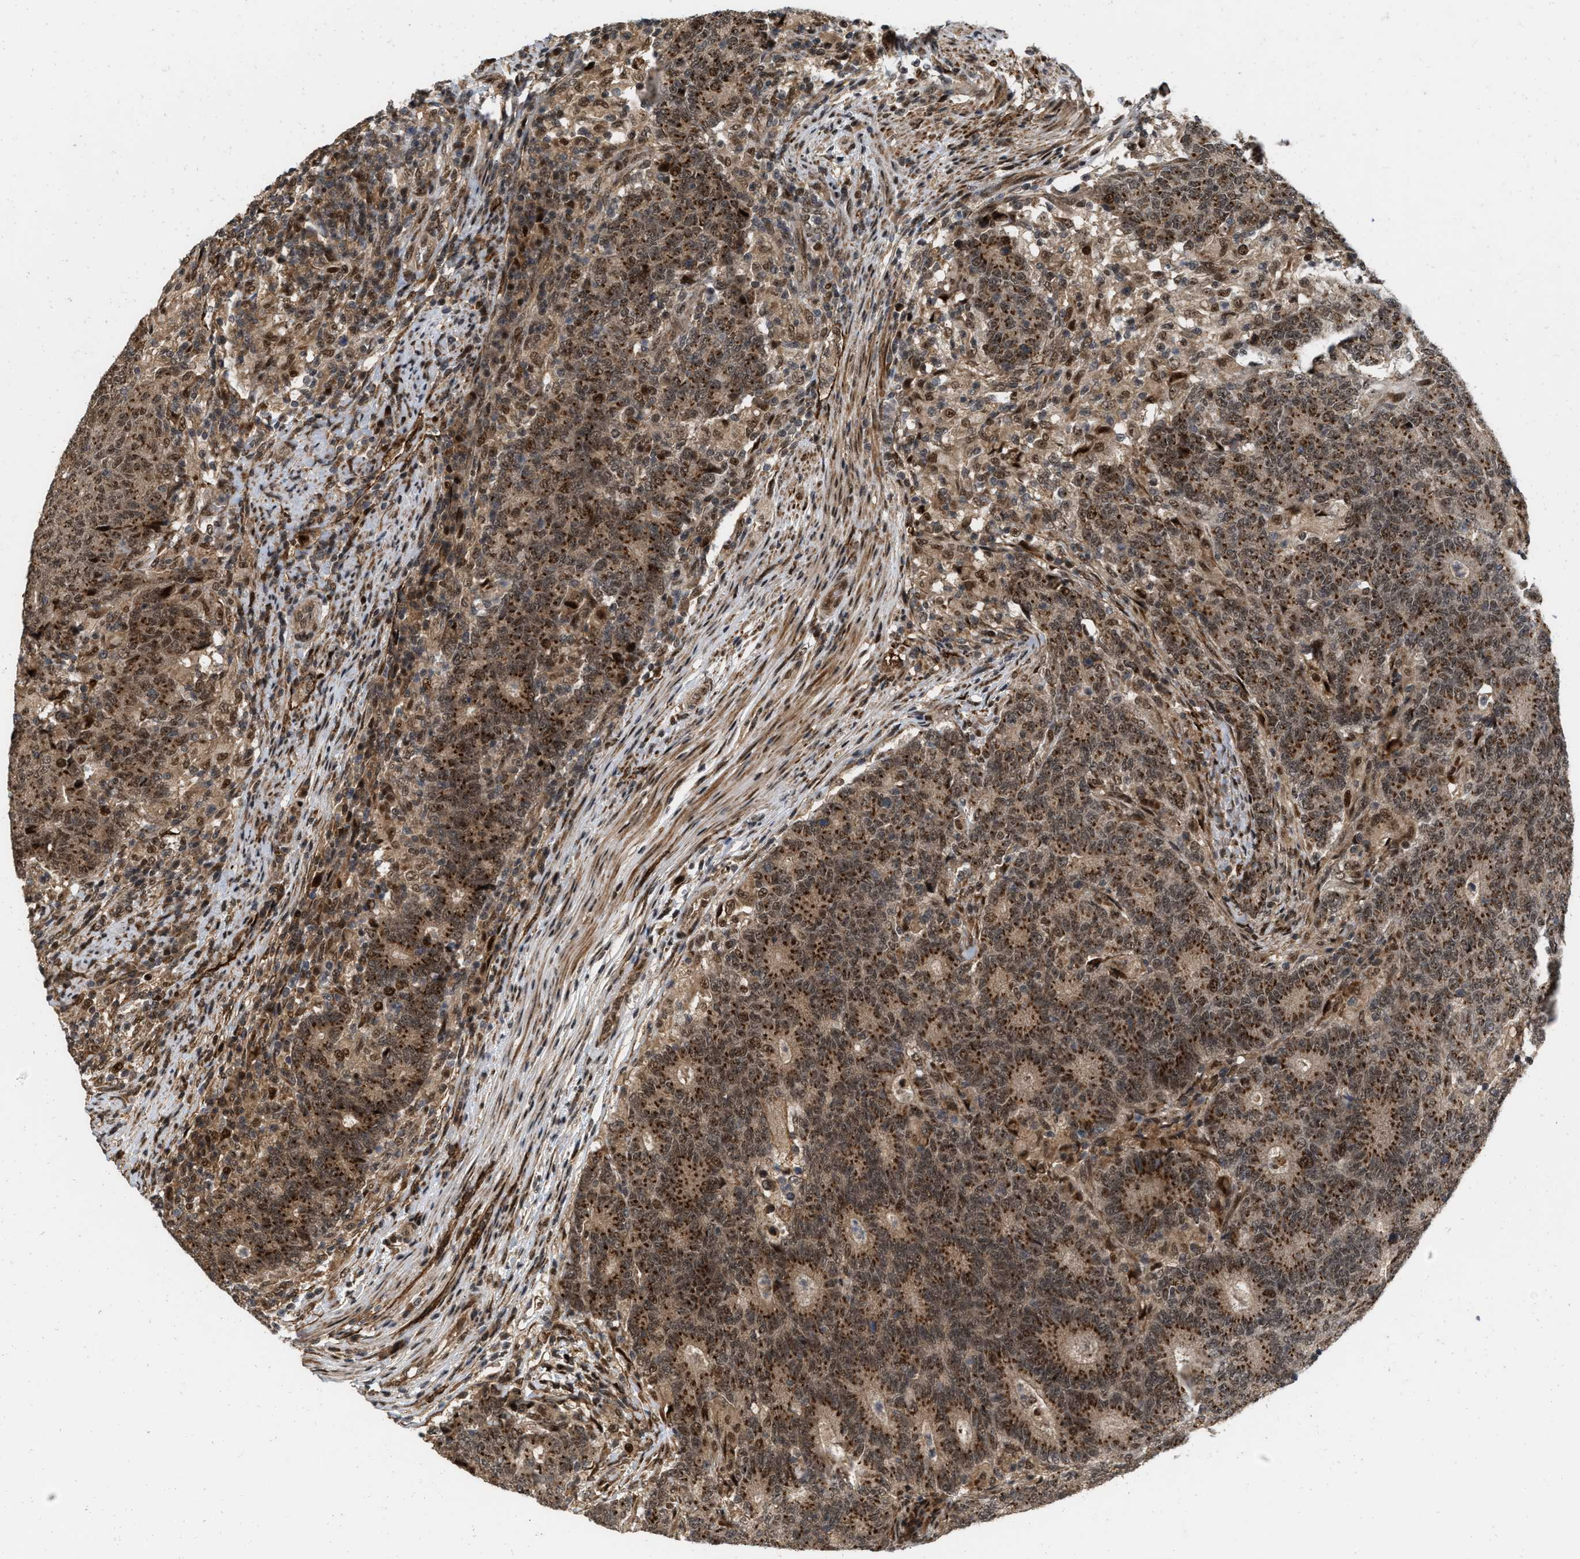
{"staining": {"intensity": "strong", "quantity": ">75%", "location": "cytoplasmic/membranous,nuclear"}, "tissue": "colorectal cancer", "cell_type": "Tumor cells", "image_type": "cancer", "snomed": [{"axis": "morphology", "description": "Normal tissue, NOS"}, {"axis": "morphology", "description": "Adenocarcinoma, NOS"}, {"axis": "topography", "description": "Colon"}], "caption": "Strong cytoplasmic/membranous and nuclear positivity is seen in about >75% of tumor cells in colorectal adenocarcinoma.", "gene": "ANKRD11", "patient": {"sex": "female", "age": 75}}